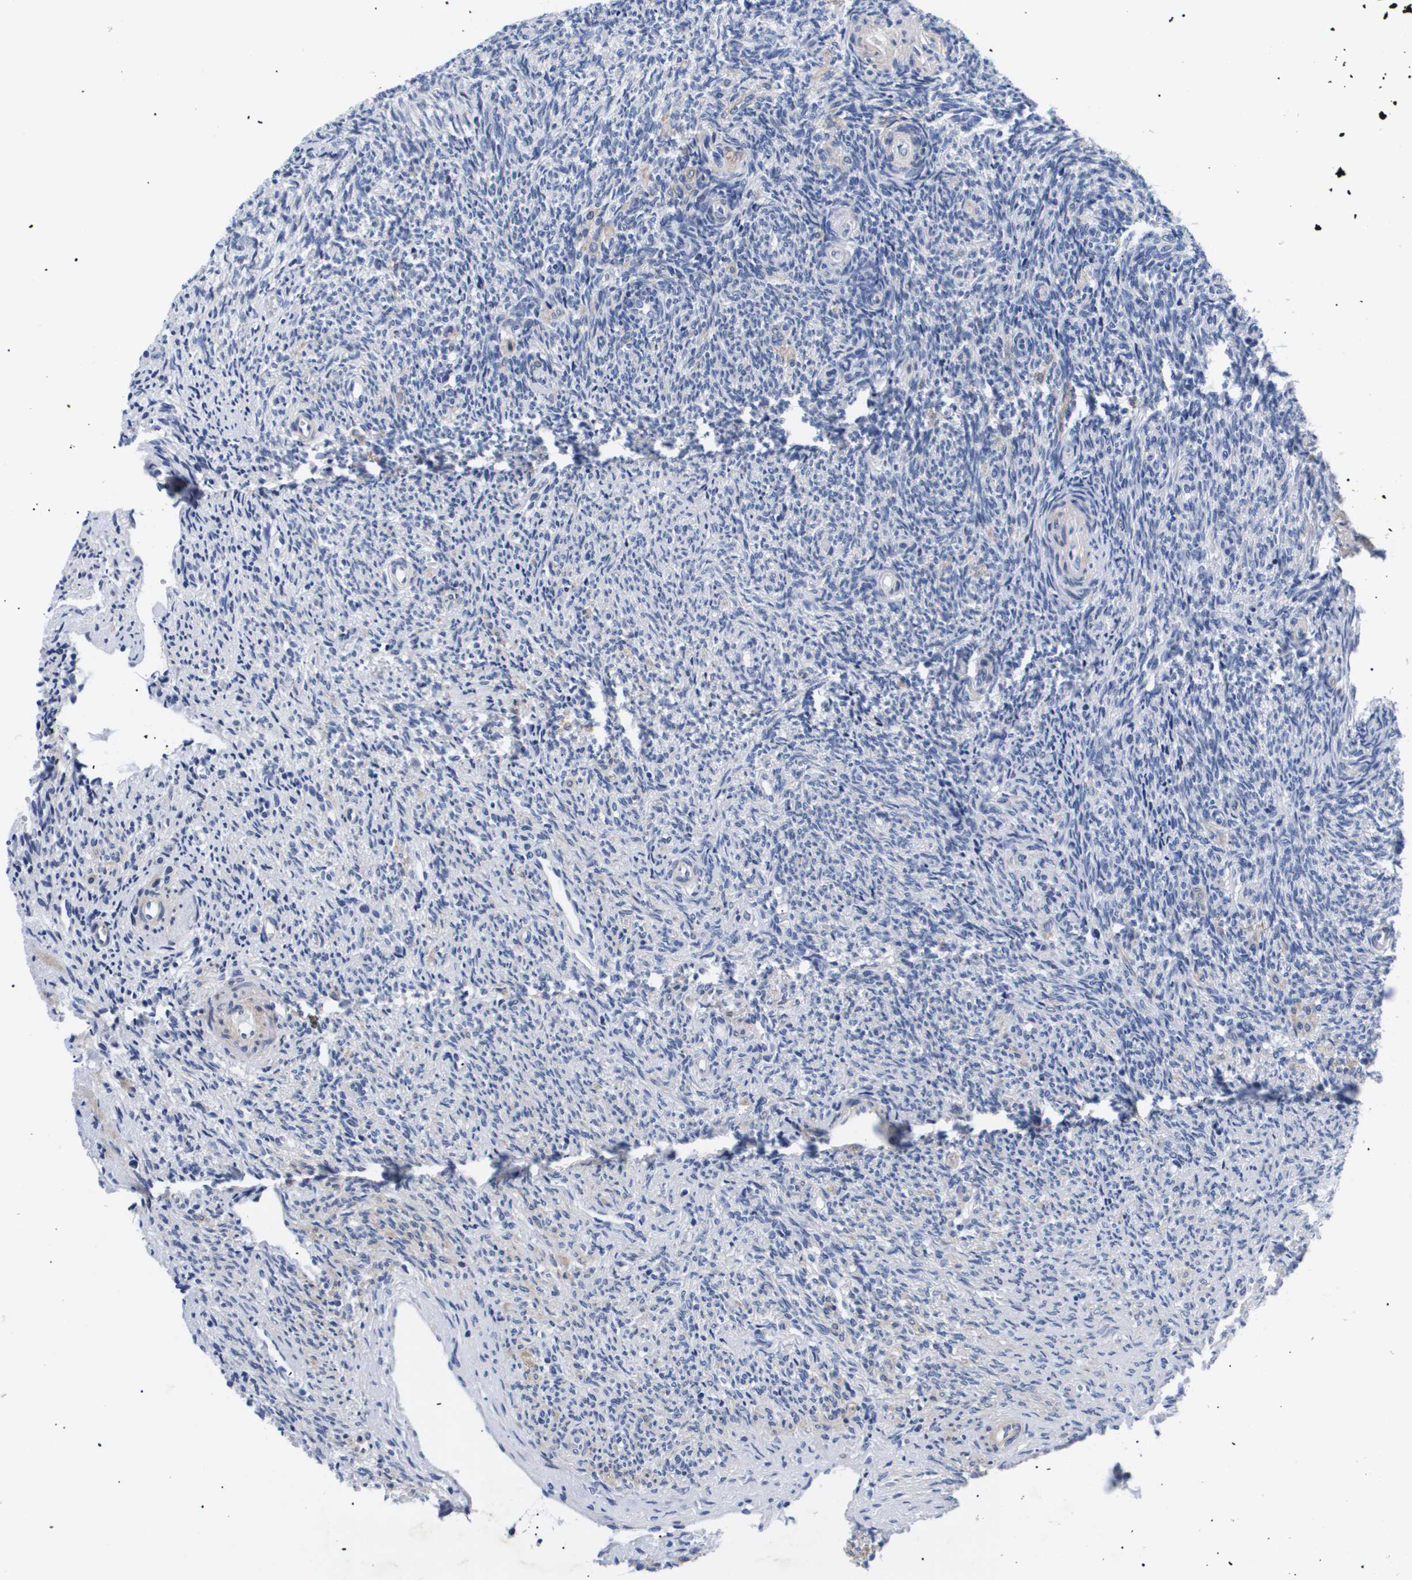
{"staining": {"intensity": "negative", "quantity": "none", "location": "none"}, "tissue": "ovary", "cell_type": "Follicle cells", "image_type": "normal", "snomed": [{"axis": "morphology", "description": "Normal tissue, NOS"}, {"axis": "topography", "description": "Ovary"}], "caption": "Immunohistochemical staining of unremarkable ovary reveals no significant expression in follicle cells. The staining is performed using DAB (3,3'-diaminobenzidine) brown chromogen with nuclei counter-stained in using hematoxylin.", "gene": "SHD", "patient": {"sex": "female", "age": 41}}